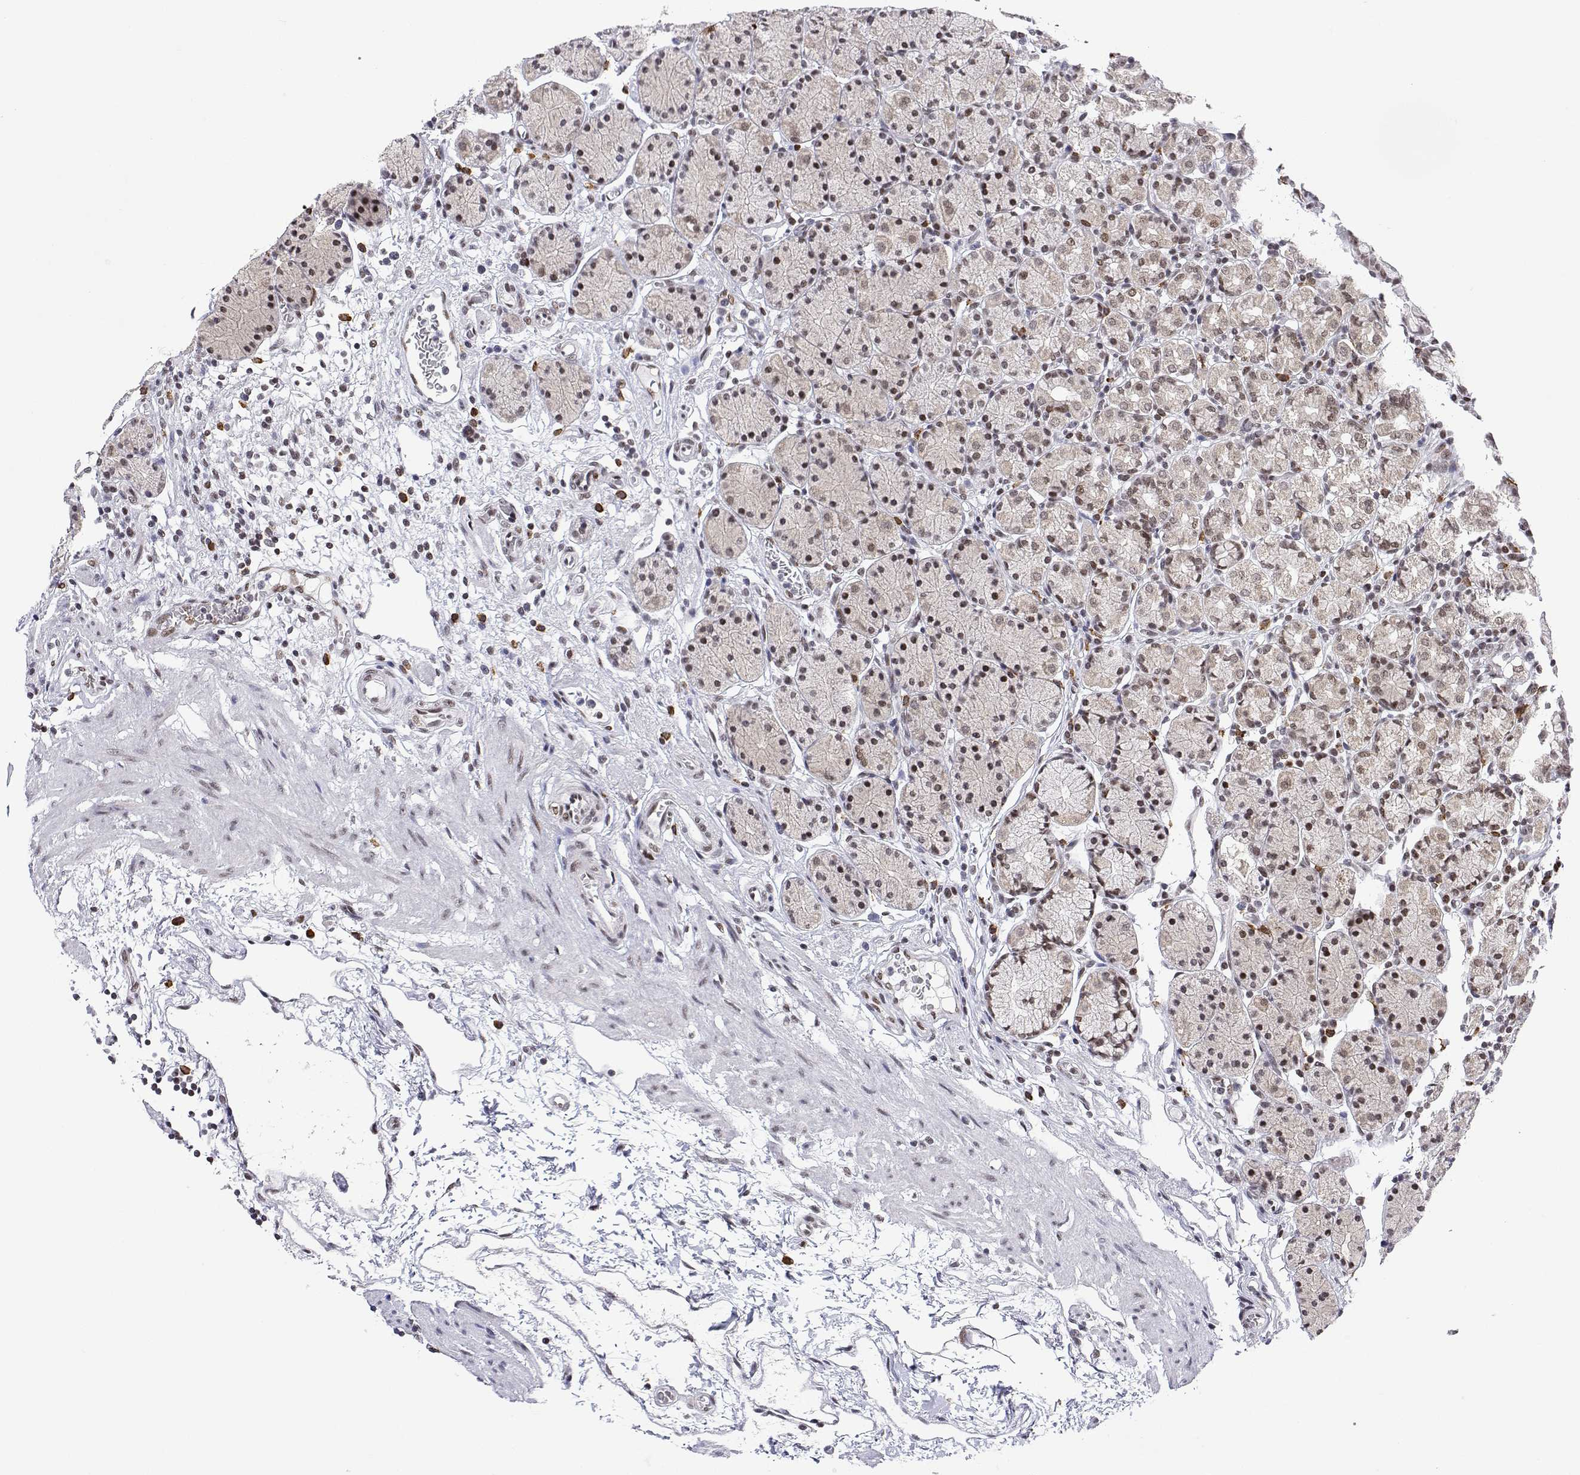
{"staining": {"intensity": "moderate", "quantity": "25%-75%", "location": "nuclear"}, "tissue": "stomach", "cell_type": "Glandular cells", "image_type": "normal", "snomed": [{"axis": "morphology", "description": "Normal tissue, NOS"}, {"axis": "topography", "description": "Stomach, upper"}, {"axis": "topography", "description": "Stomach"}], "caption": "IHC photomicrograph of normal stomach: stomach stained using immunohistochemistry shows medium levels of moderate protein expression localized specifically in the nuclear of glandular cells, appearing as a nuclear brown color.", "gene": "XPC", "patient": {"sex": "male", "age": 62}}